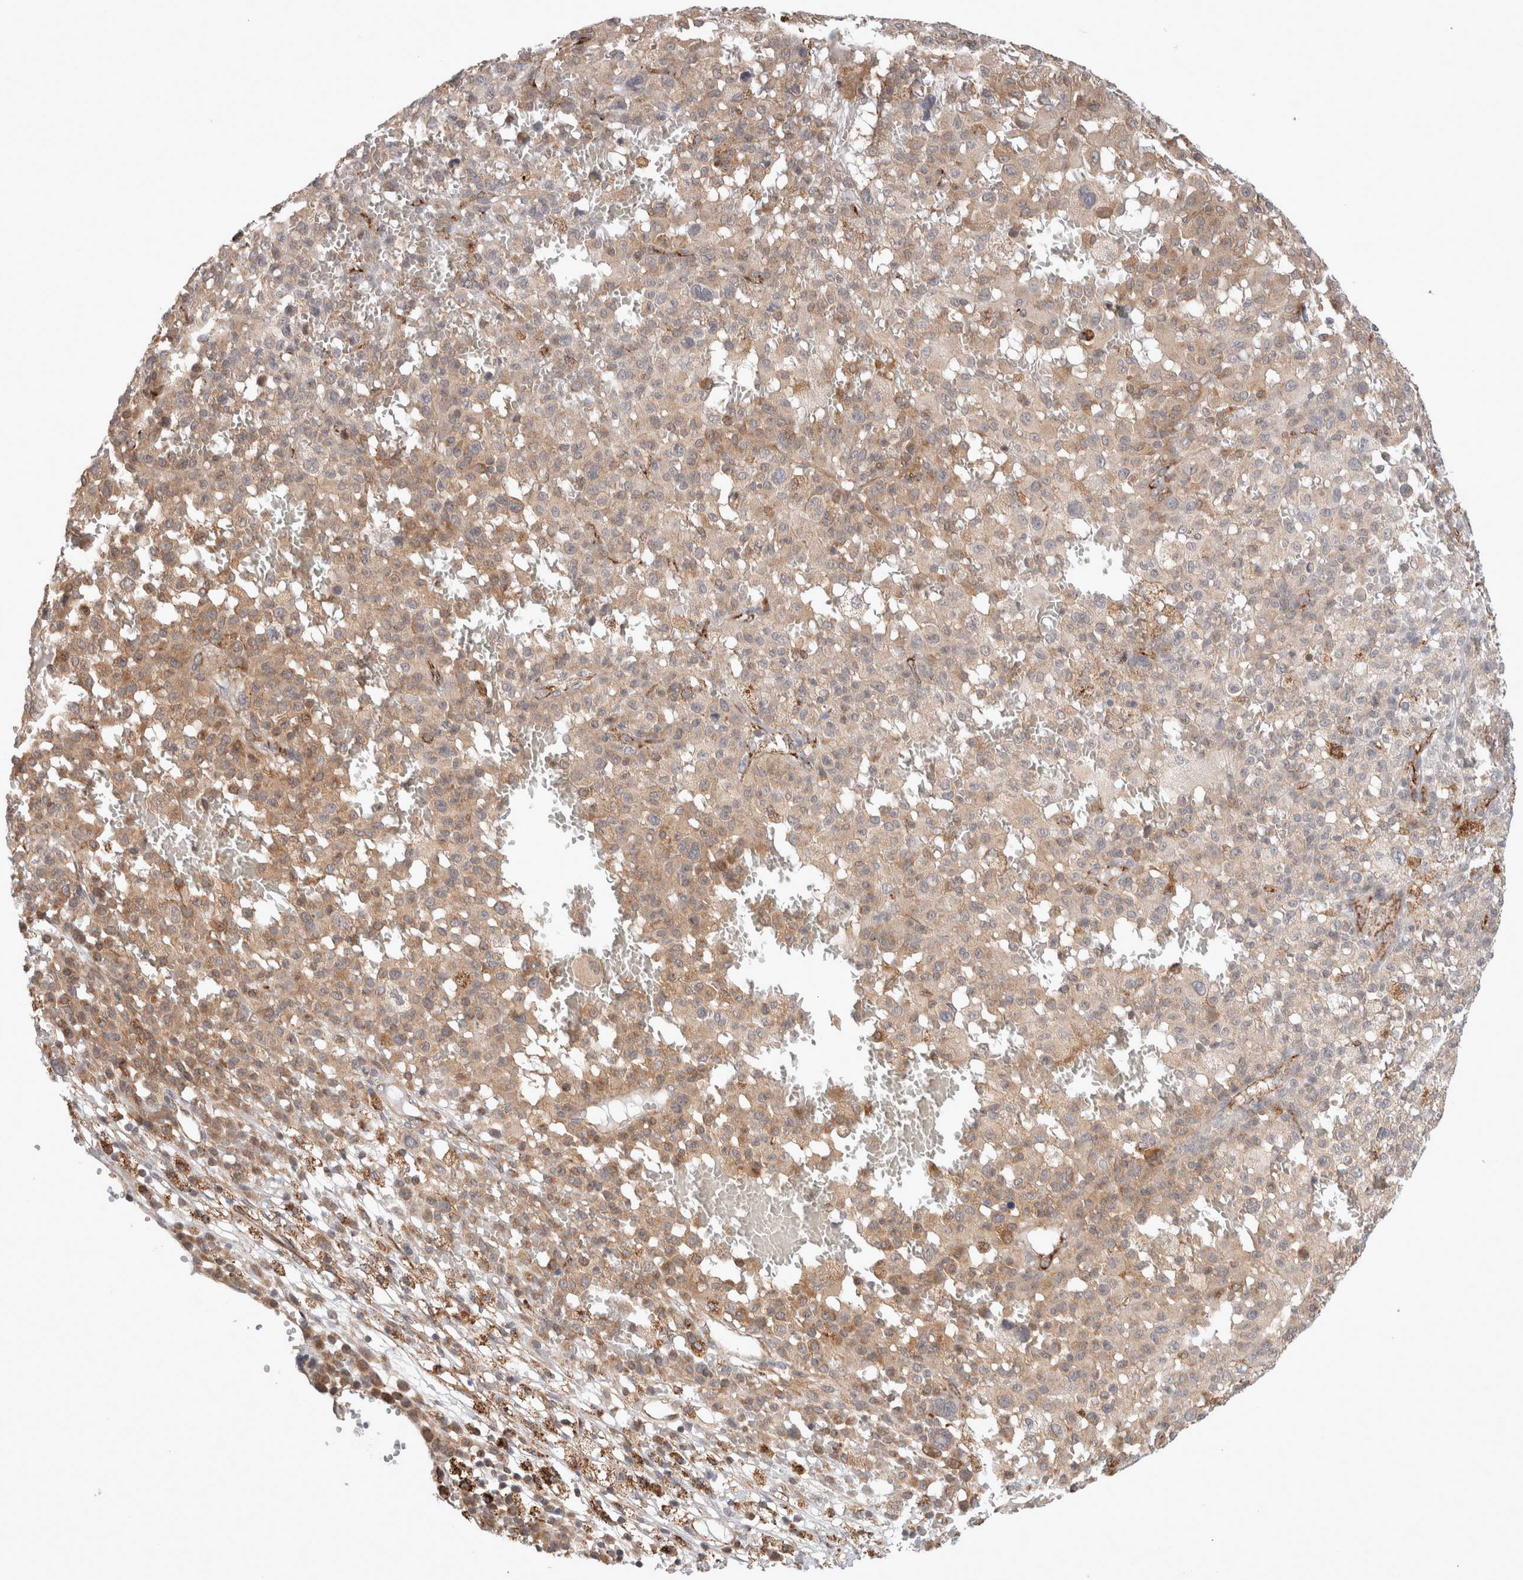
{"staining": {"intensity": "weak", "quantity": ">75%", "location": "cytoplasmic/membranous"}, "tissue": "melanoma", "cell_type": "Tumor cells", "image_type": "cancer", "snomed": [{"axis": "morphology", "description": "Malignant melanoma, Metastatic site"}, {"axis": "topography", "description": "Skin"}], "caption": "Human melanoma stained with a brown dye displays weak cytoplasmic/membranous positive staining in approximately >75% of tumor cells.", "gene": "HROB", "patient": {"sex": "female", "age": 74}}